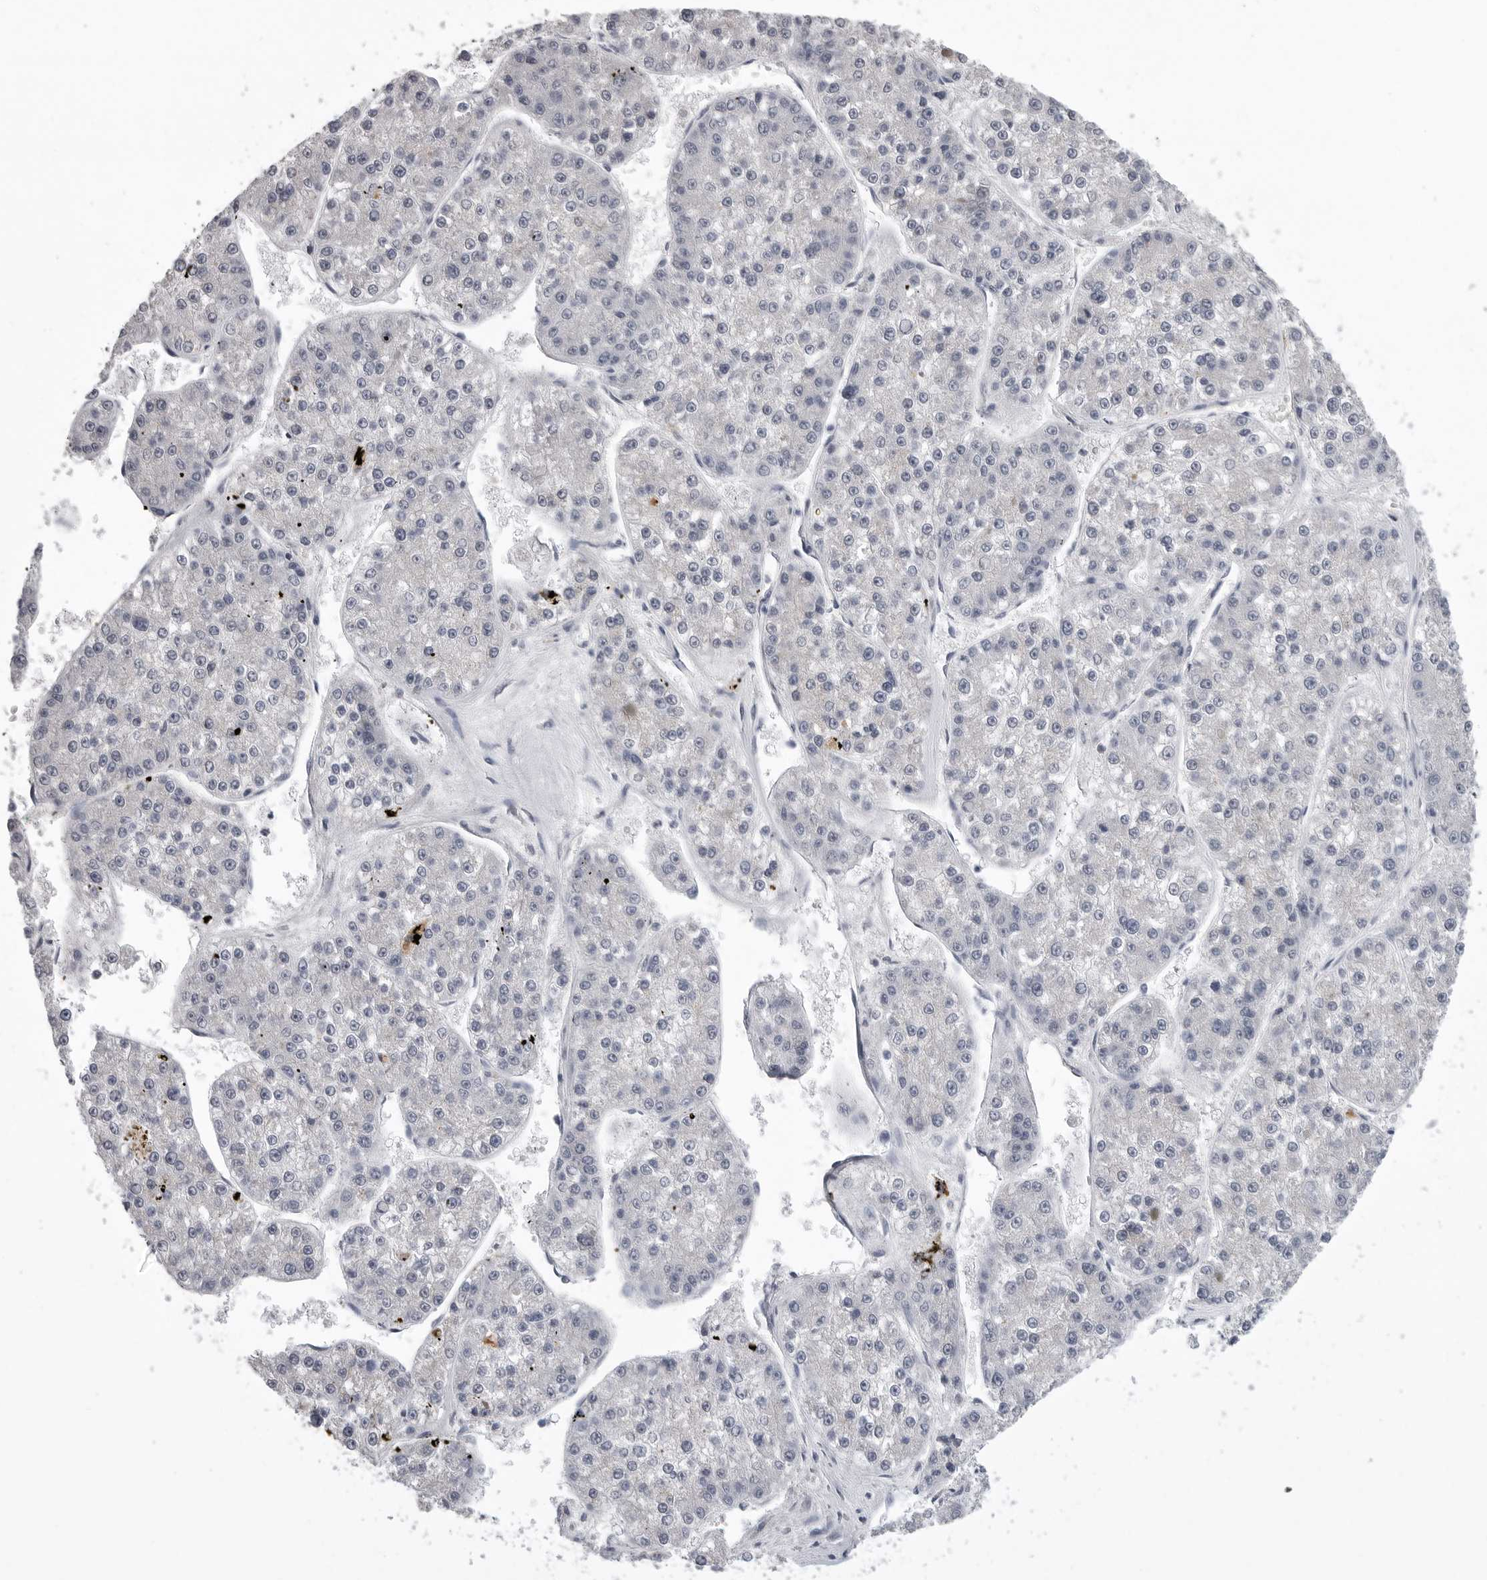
{"staining": {"intensity": "negative", "quantity": "none", "location": "none"}, "tissue": "liver cancer", "cell_type": "Tumor cells", "image_type": "cancer", "snomed": [{"axis": "morphology", "description": "Carcinoma, Hepatocellular, NOS"}, {"axis": "topography", "description": "Liver"}], "caption": "A histopathology image of liver cancer stained for a protein exhibits no brown staining in tumor cells.", "gene": "SERPING1", "patient": {"sex": "female", "age": 73}}